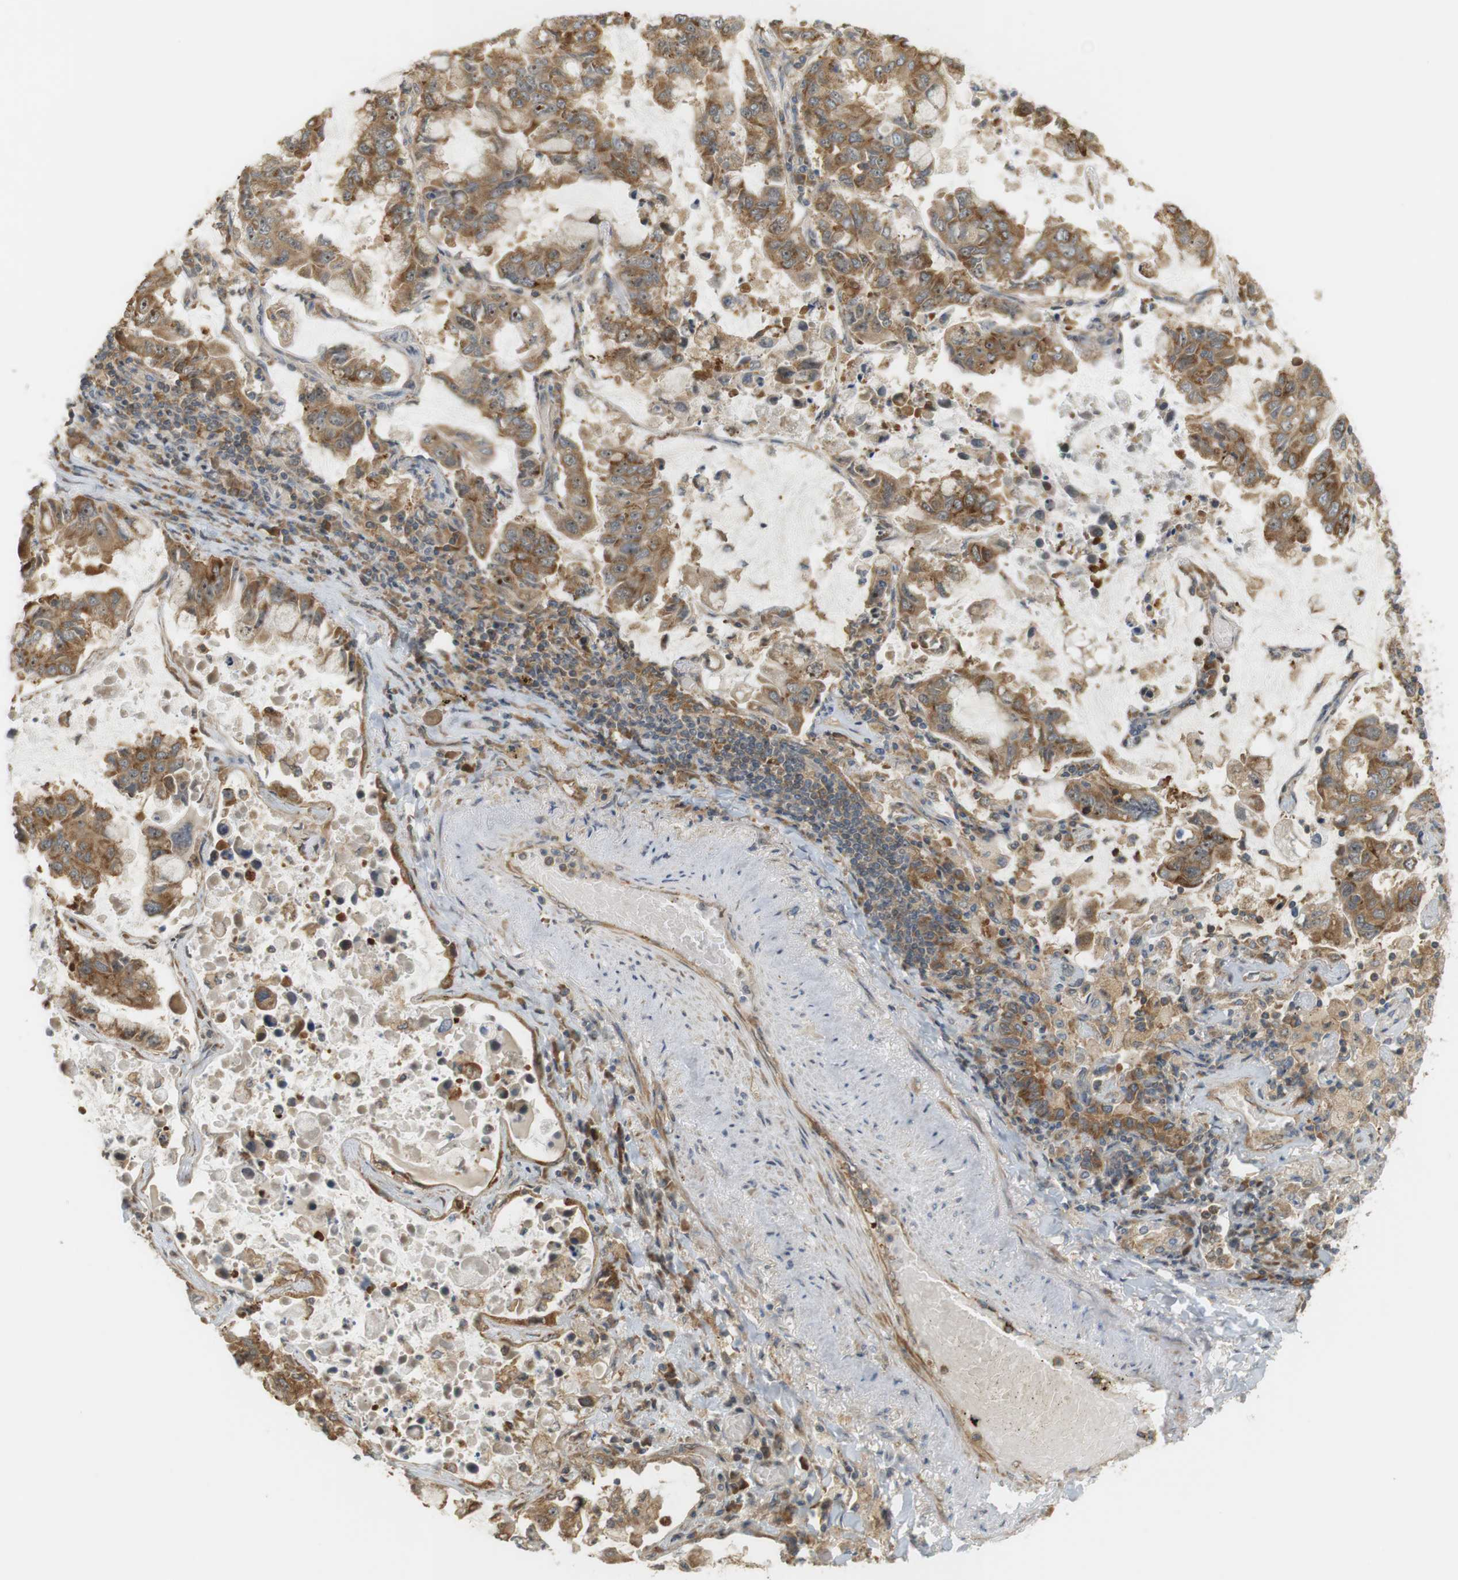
{"staining": {"intensity": "moderate", "quantity": ">75%", "location": "cytoplasmic/membranous,nuclear"}, "tissue": "lung cancer", "cell_type": "Tumor cells", "image_type": "cancer", "snomed": [{"axis": "morphology", "description": "Adenocarcinoma, NOS"}, {"axis": "topography", "description": "Lung"}], "caption": "Protein analysis of adenocarcinoma (lung) tissue displays moderate cytoplasmic/membranous and nuclear expression in about >75% of tumor cells.", "gene": "PA2G4", "patient": {"sex": "male", "age": 64}}